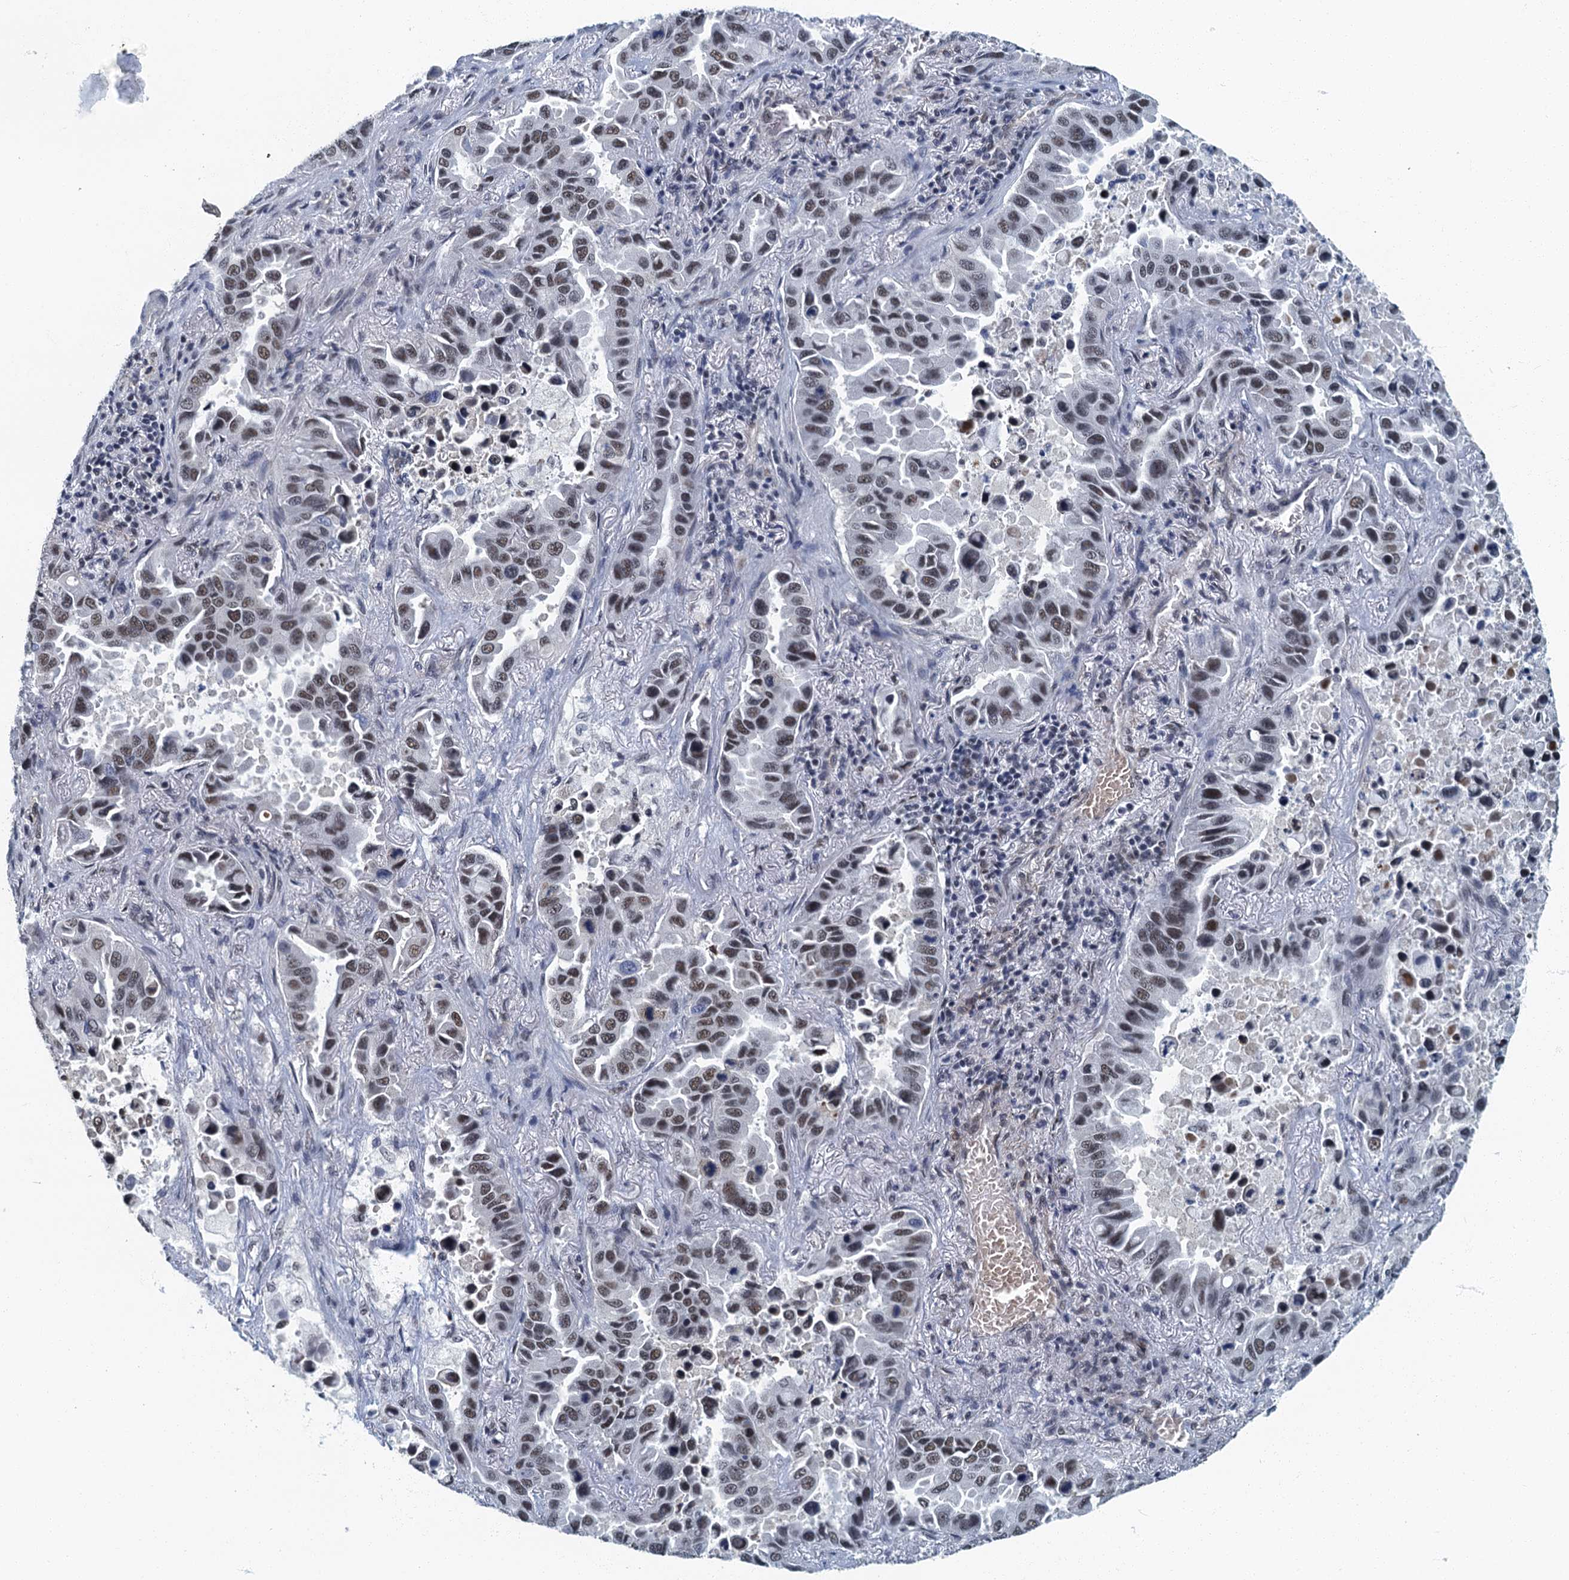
{"staining": {"intensity": "moderate", "quantity": "25%-75%", "location": "nuclear"}, "tissue": "lung cancer", "cell_type": "Tumor cells", "image_type": "cancer", "snomed": [{"axis": "morphology", "description": "Adenocarcinoma, NOS"}, {"axis": "topography", "description": "Lung"}], "caption": "About 25%-75% of tumor cells in lung cancer display moderate nuclear protein staining as visualized by brown immunohistochemical staining.", "gene": "GADL1", "patient": {"sex": "male", "age": 64}}